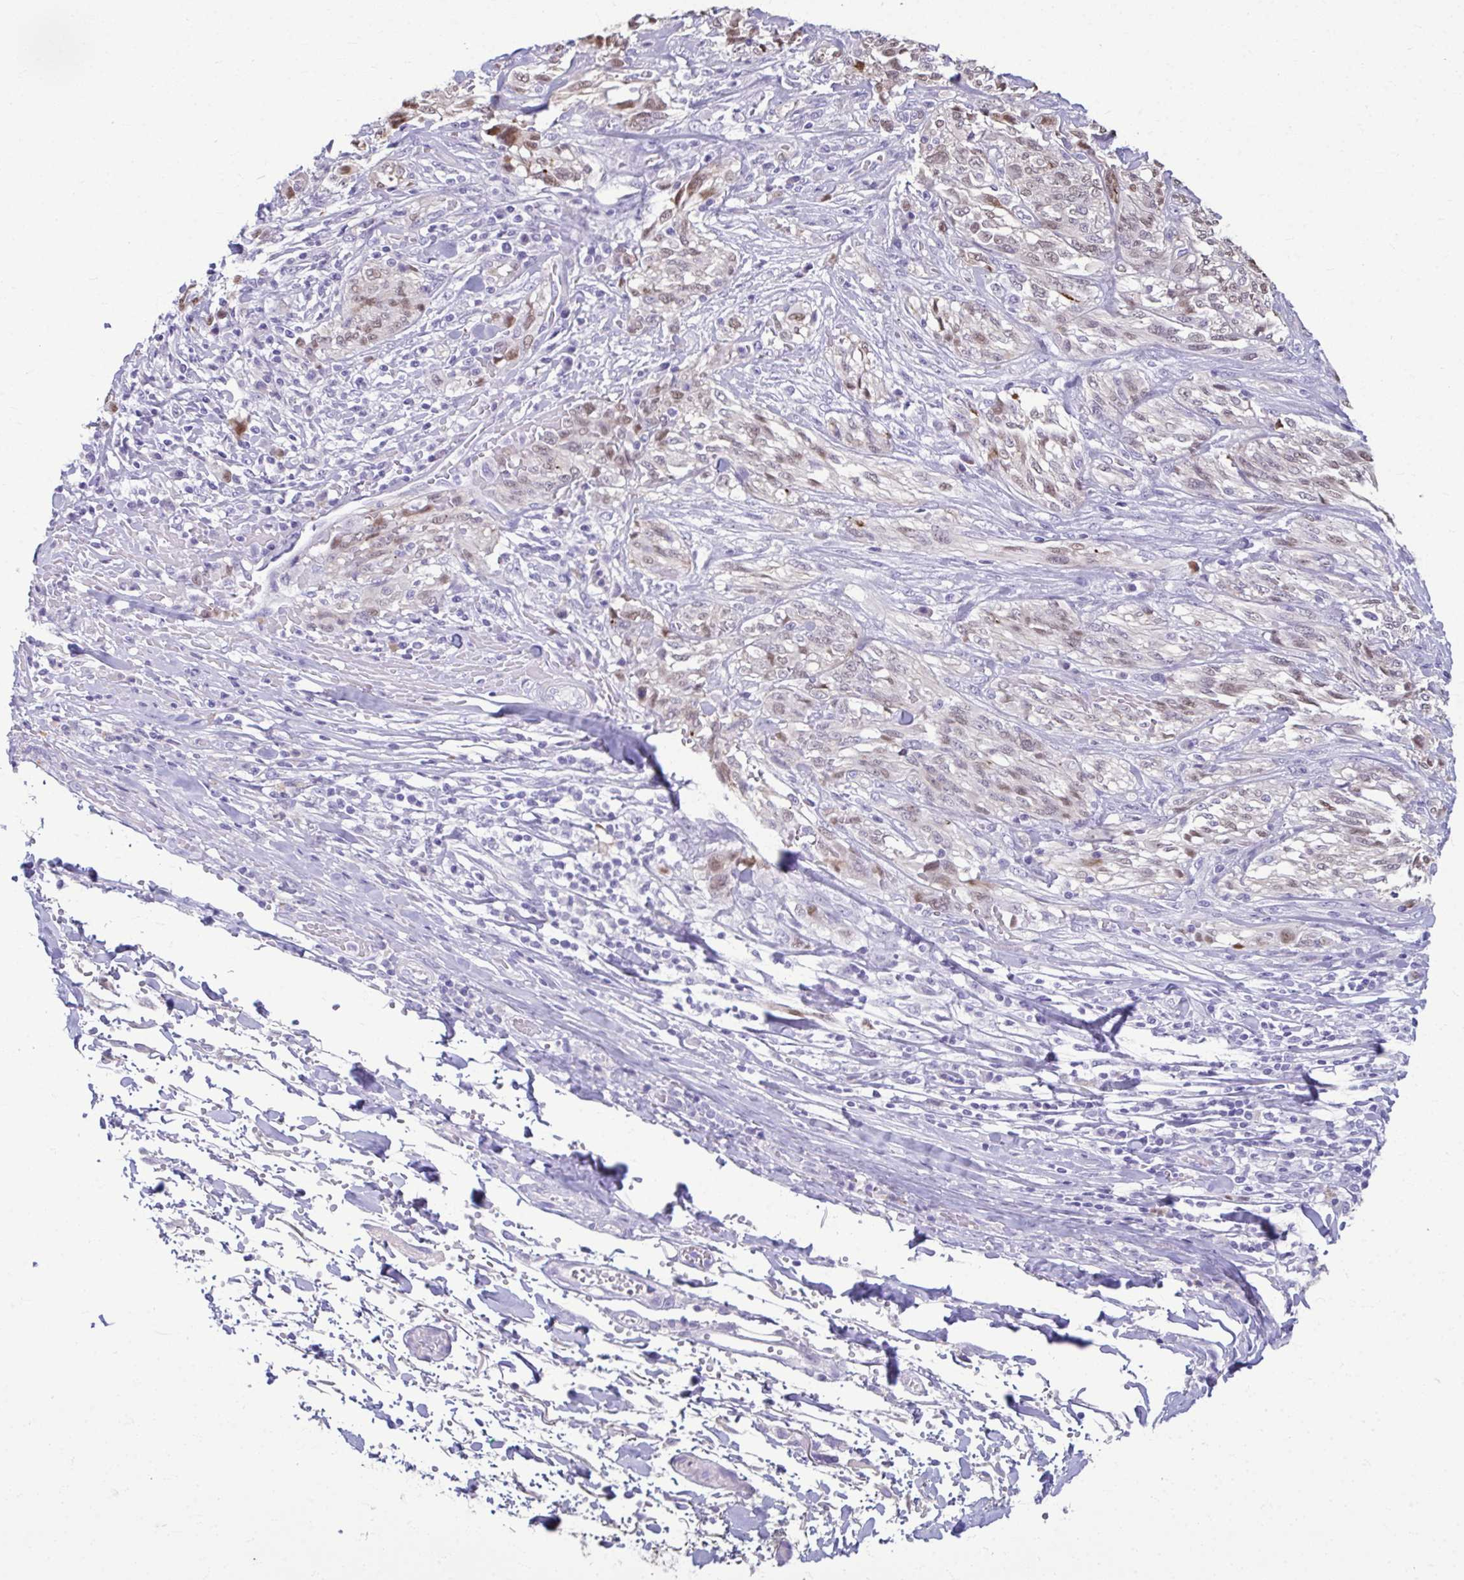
{"staining": {"intensity": "weak", "quantity": "<25%", "location": "nuclear"}, "tissue": "melanoma", "cell_type": "Tumor cells", "image_type": "cancer", "snomed": [{"axis": "morphology", "description": "Malignant melanoma, NOS"}, {"axis": "topography", "description": "Skin"}], "caption": "This is an IHC image of human melanoma. There is no expression in tumor cells.", "gene": "SERPINI1", "patient": {"sex": "female", "age": 91}}